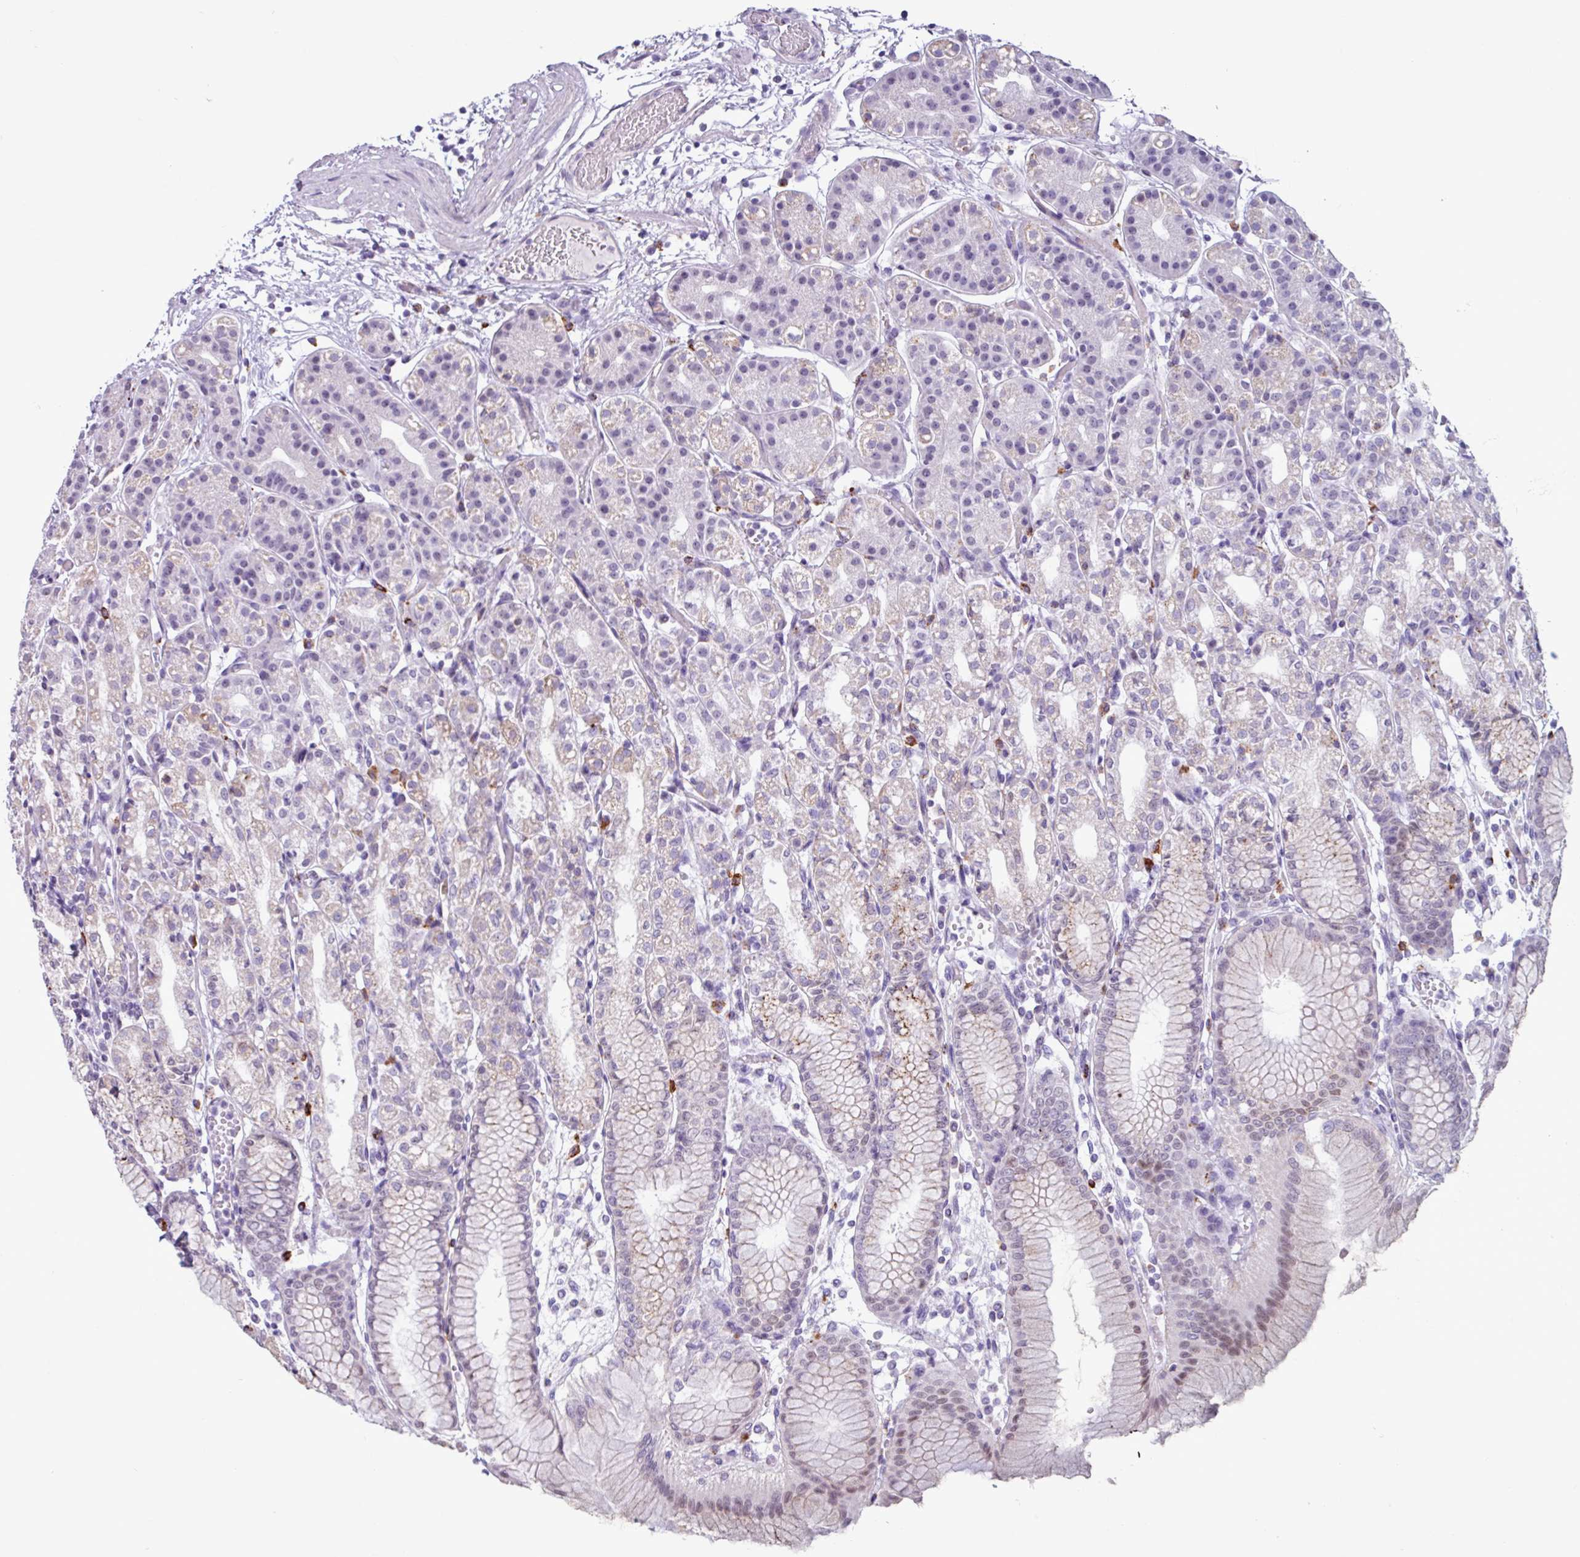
{"staining": {"intensity": "moderate", "quantity": "25%-75%", "location": "cytoplasmic/membranous"}, "tissue": "stomach", "cell_type": "Glandular cells", "image_type": "normal", "snomed": [{"axis": "morphology", "description": "Normal tissue, NOS"}, {"axis": "topography", "description": "Stomach"}], "caption": "Immunohistochemical staining of unremarkable stomach displays moderate cytoplasmic/membranous protein staining in approximately 25%-75% of glandular cells.", "gene": "AMIGO2", "patient": {"sex": "female", "age": 57}}